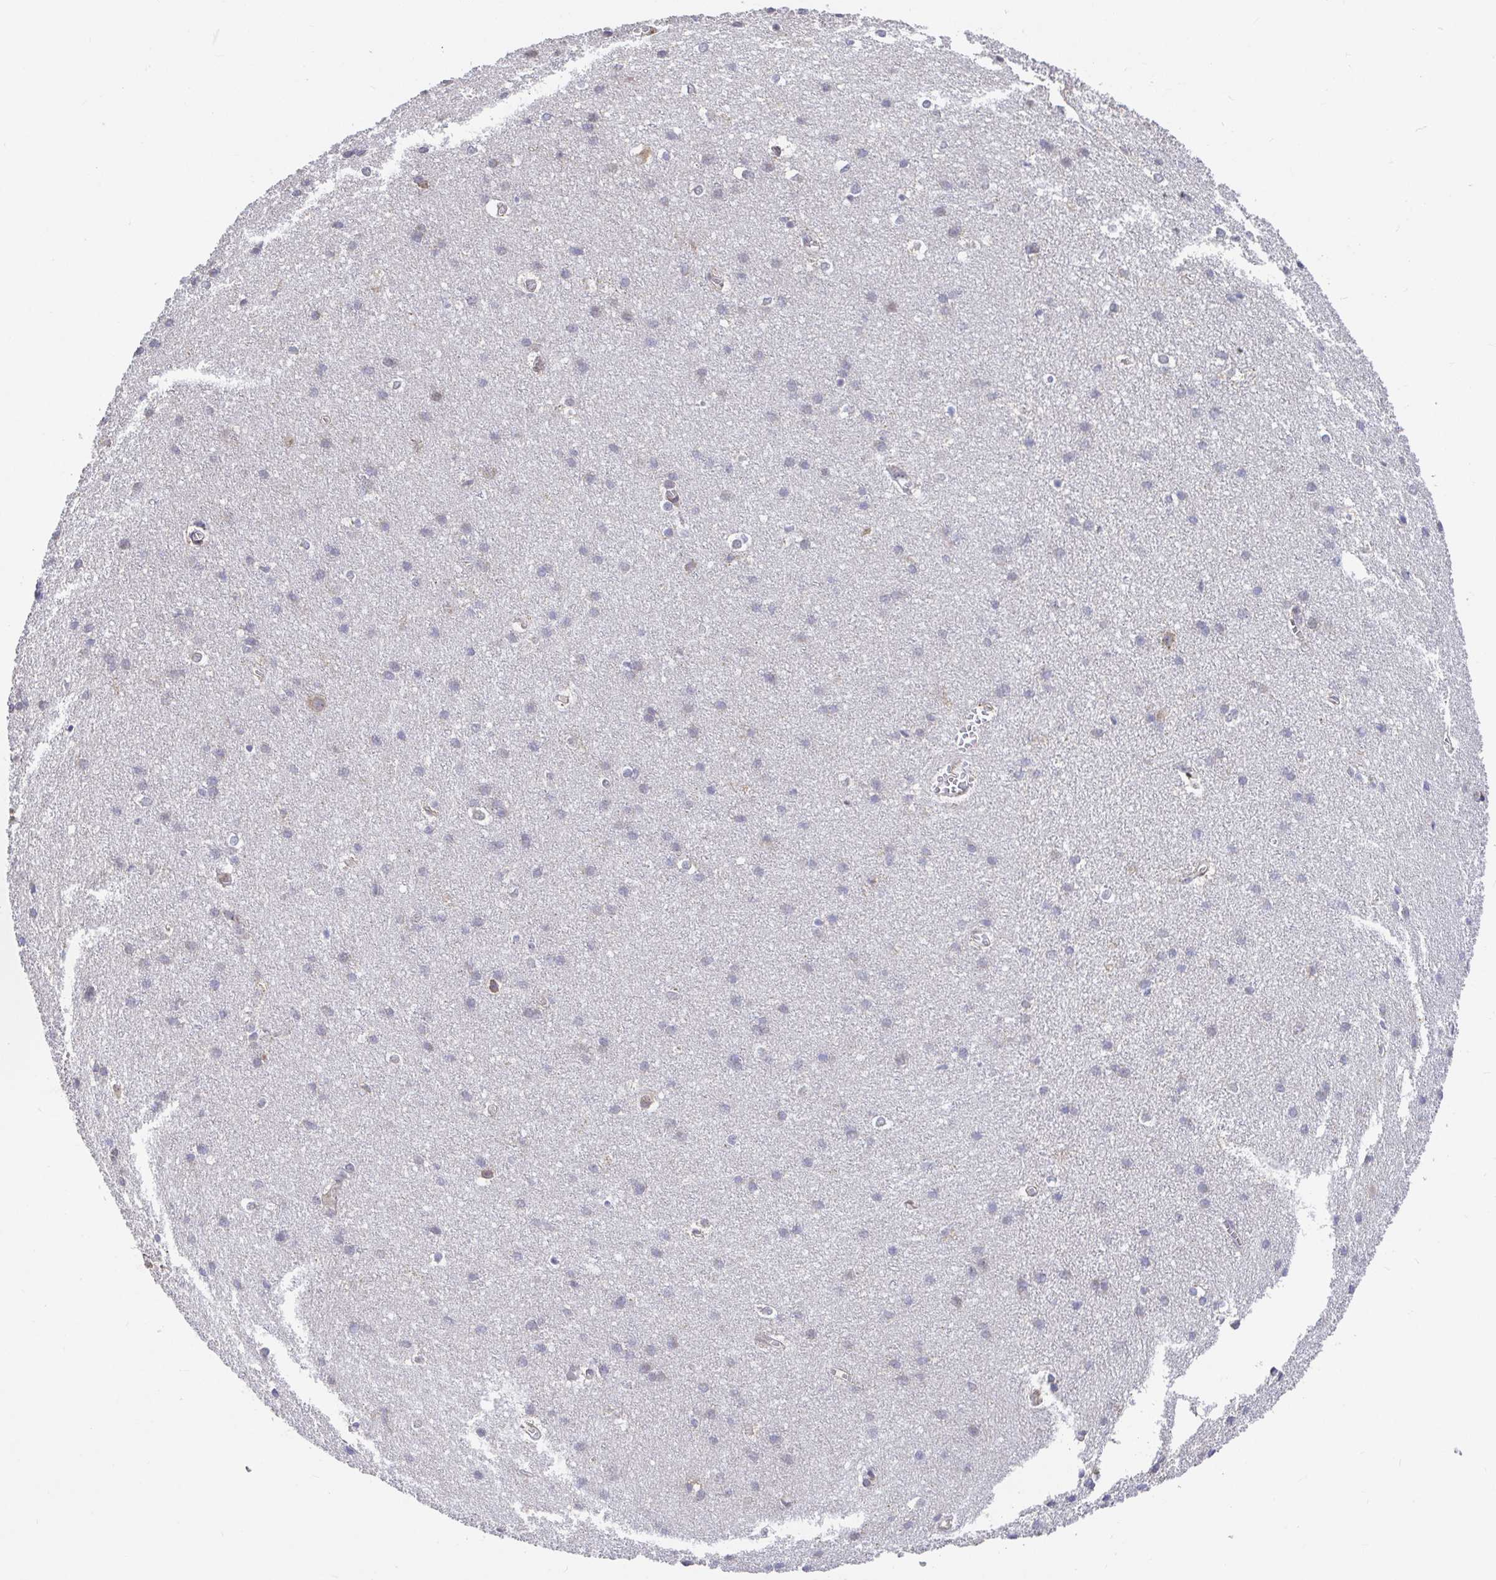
{"staining": {"intensity": "negative", "quantity": "none", "location": "none"}, "tissue": "cerebral cortex", "cell_type": "Endothelial cells", "image_type": "normal", "snomed": [{"axis": "morphology", "description": "Normal tissue, NOS"}, {"axis": "topography", "description": "Cerebral cortex"}], "caption": "Immunohistochemical staining of unremarkable human cerebral cortex displays no significant staining in endothelial cells. (DAB IHC visualized using brightfield microscopy, high magnification).", "gene": "ELP1", "patient": {"sex": "male", "age": 37}}